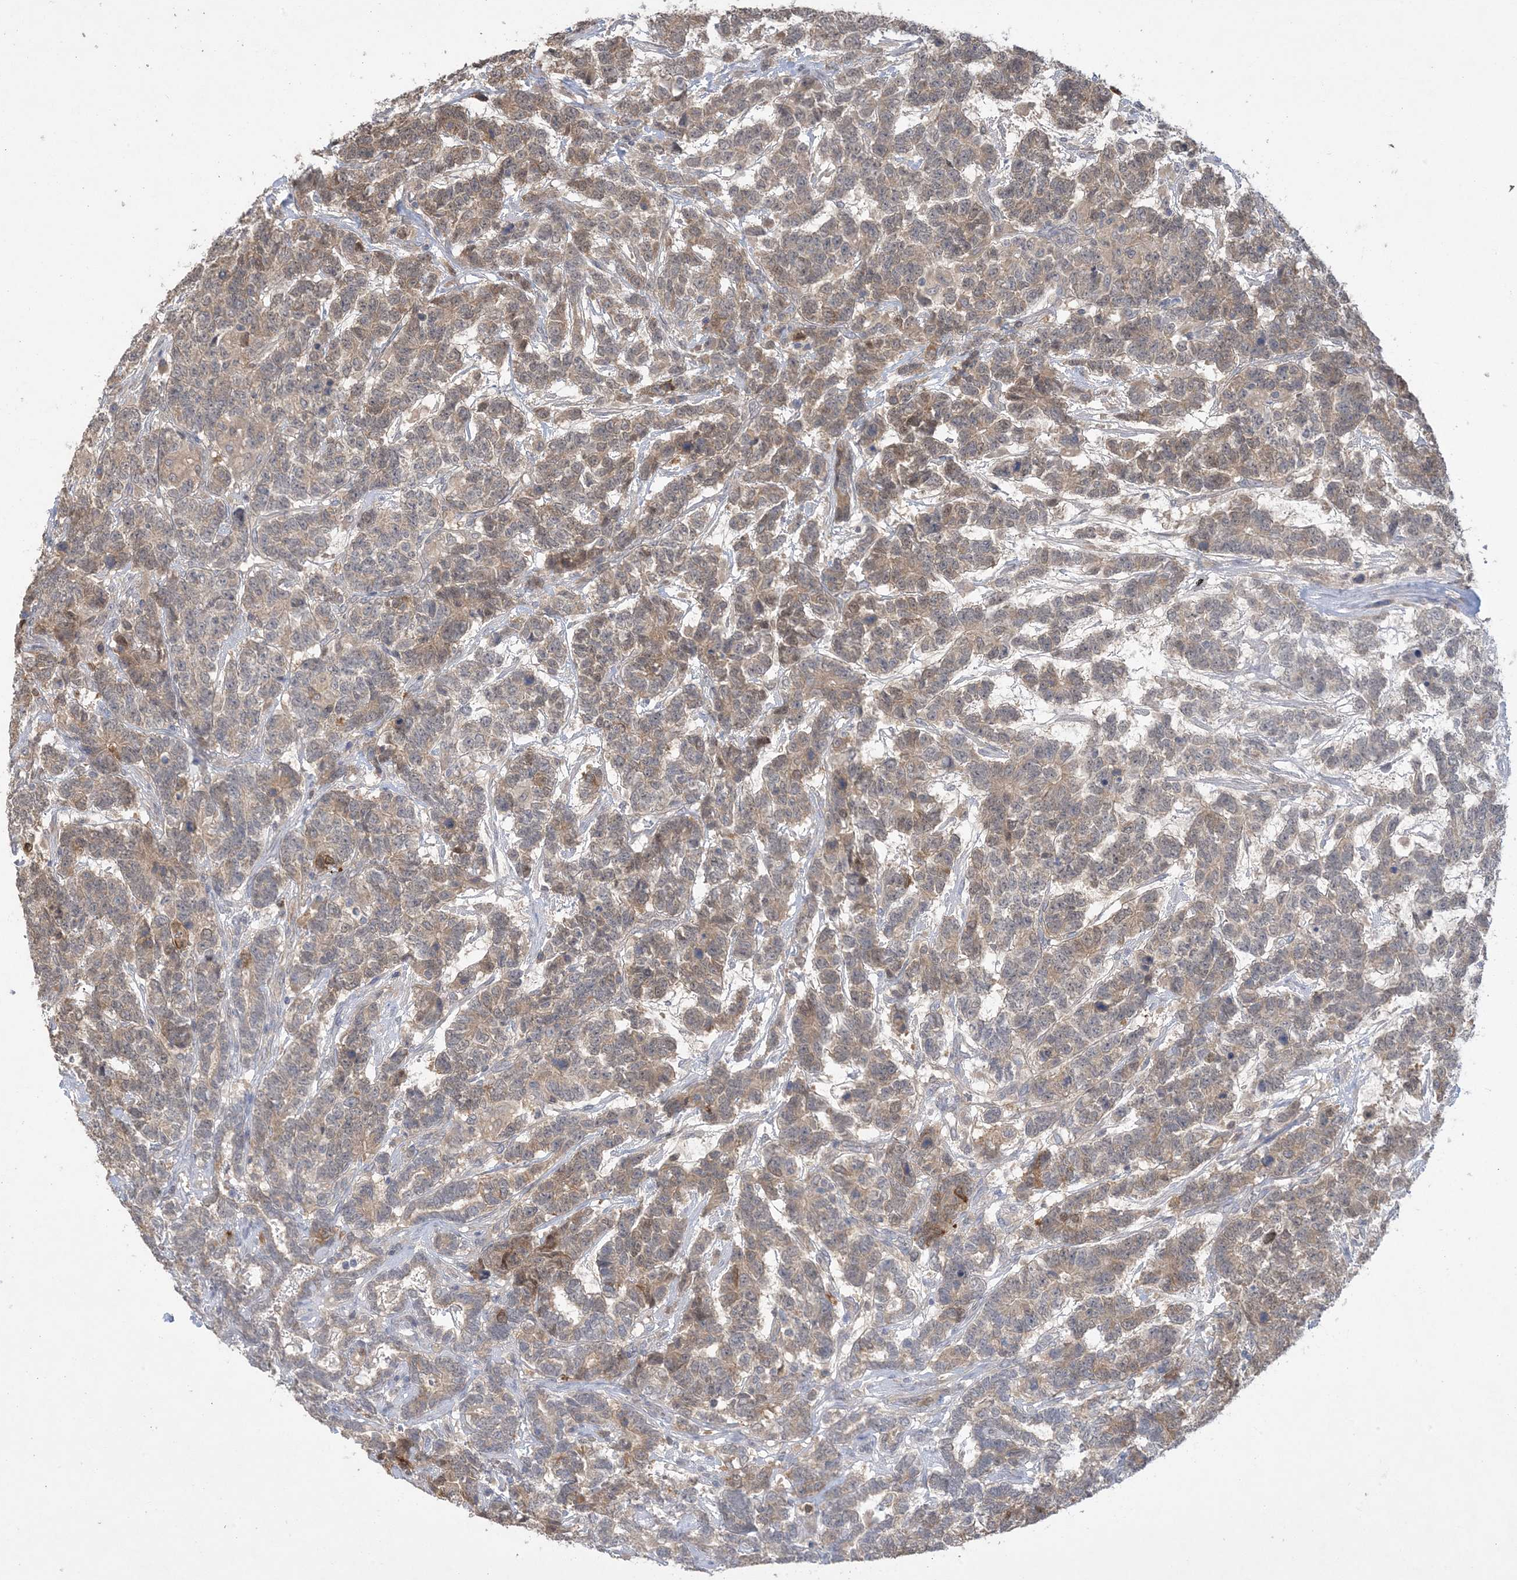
{"staining": {"intensity": "weak", "quantity": ">75%", "location": "cytoplasmic/membranous"}, "tissue": "testis cancer", "cell_type": "Tumor cells", "image_type": "cancer", "snomed": [{"axis": "morphology", "description": "Carcinoma, Embryonal, NOS"}, {"axis": "topography", "description": "Testis"}], "caption": "Testis cancer (embryonal carcinoma) was stained to show a protein in brown. There is low levels of weak cytoplasmic/membranous positivity in approximately >75% of tumor cells. (Stains: DAB (3,3'-diaminobenzidine) in brown, nuclei in blue, Microscopy: brightfield microscopy at high magnification).", "gene": "HMGCS1", "patient": {"sex": "male", "age": 26}}